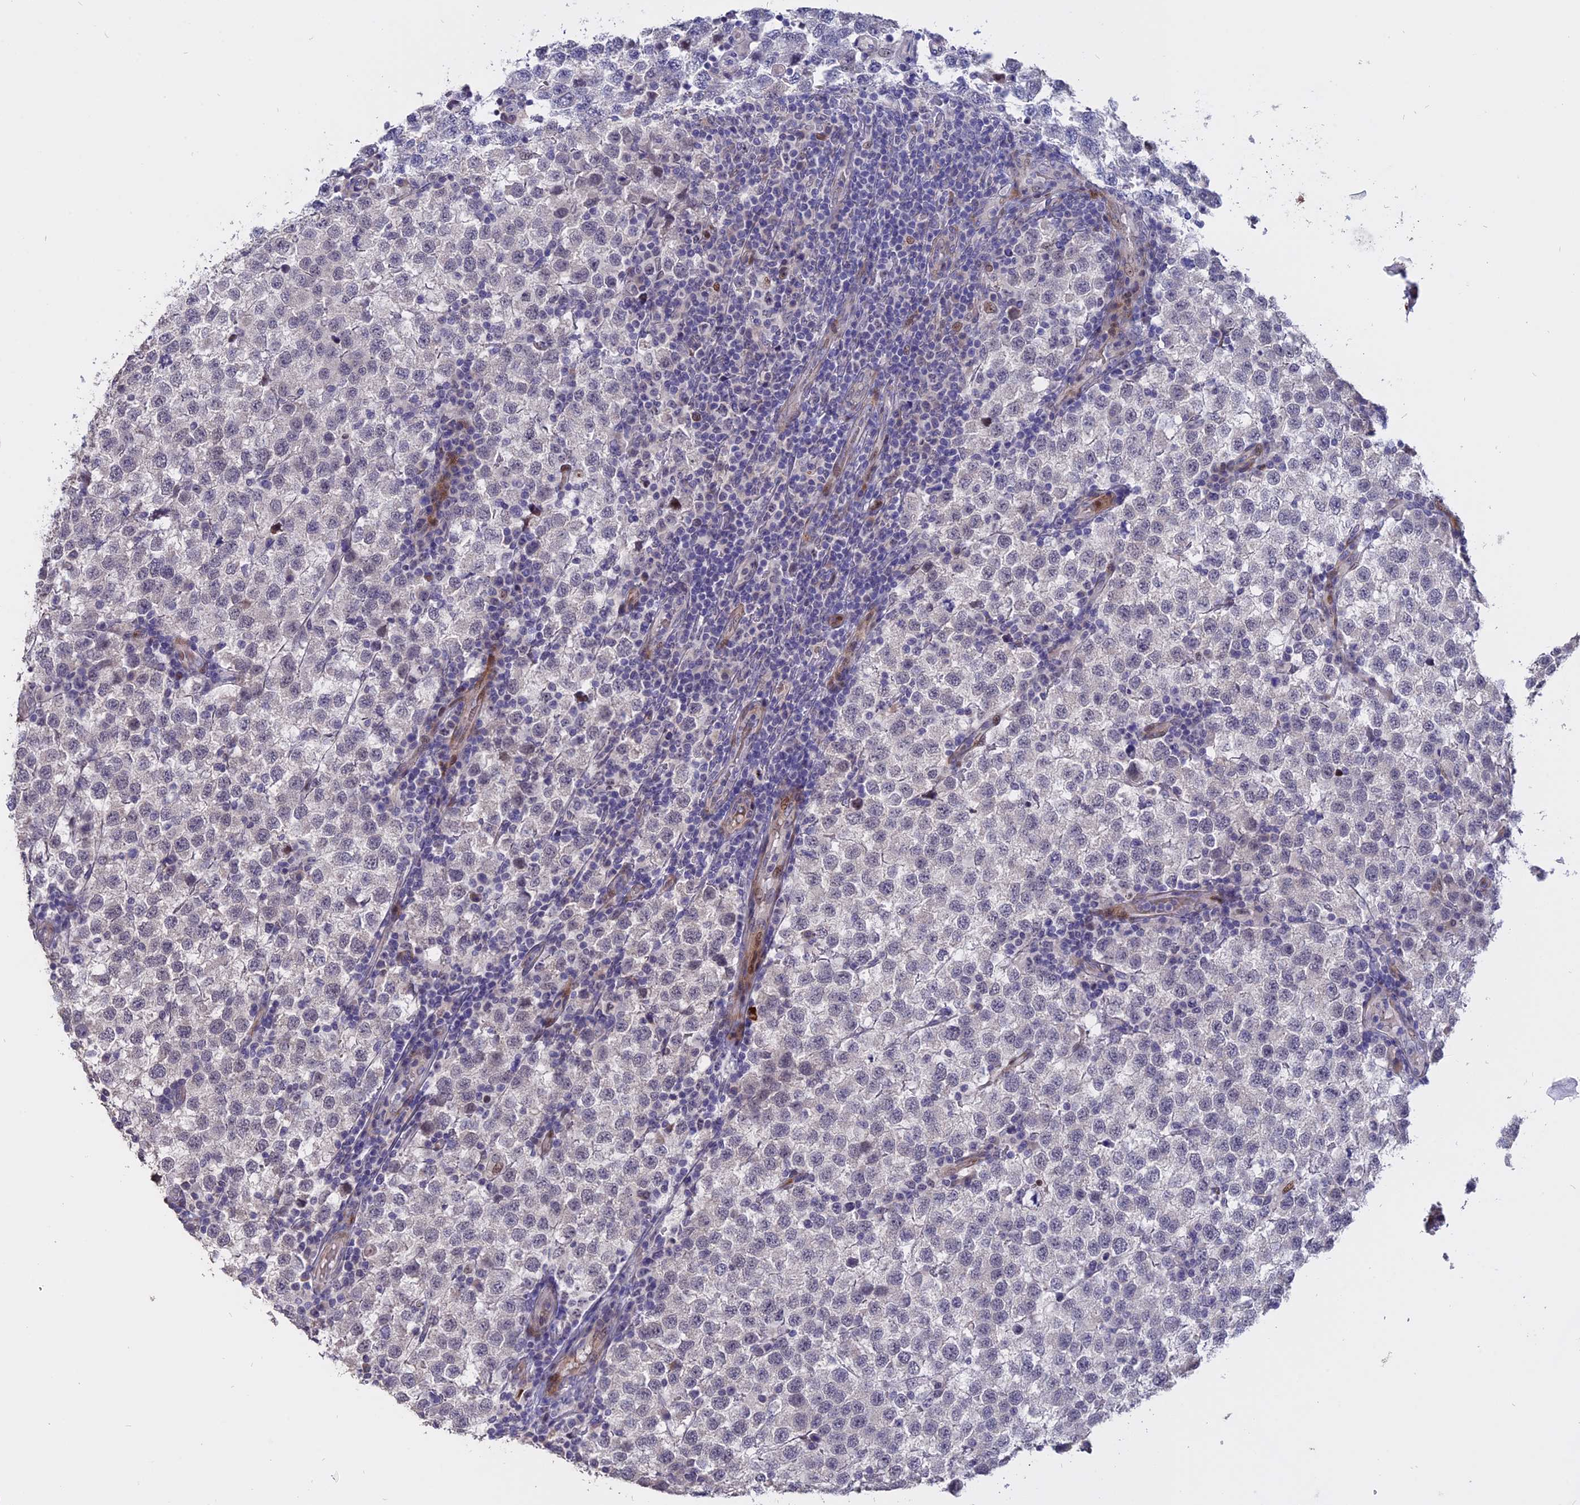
{"staining": {"intensity": "weak", "quantity": "<25%", "location": "nuclear"}, "tissue": "testis cancer", "cell_type": "Tumor cells", "image_type": "cancer", "snomed": [{"axis": "morphology", "description": "Seminoma, NOS"}, {"axis": "topography", "description": "Testis"}], "caption": "Immunohistochemistry (IHC) micrograph of human seminoma (testis) stained for a protein (brown), which reveals no expression in tumor cells.", "gene": "TMEM263", "patient": {"sex": "male", "age": 34}}